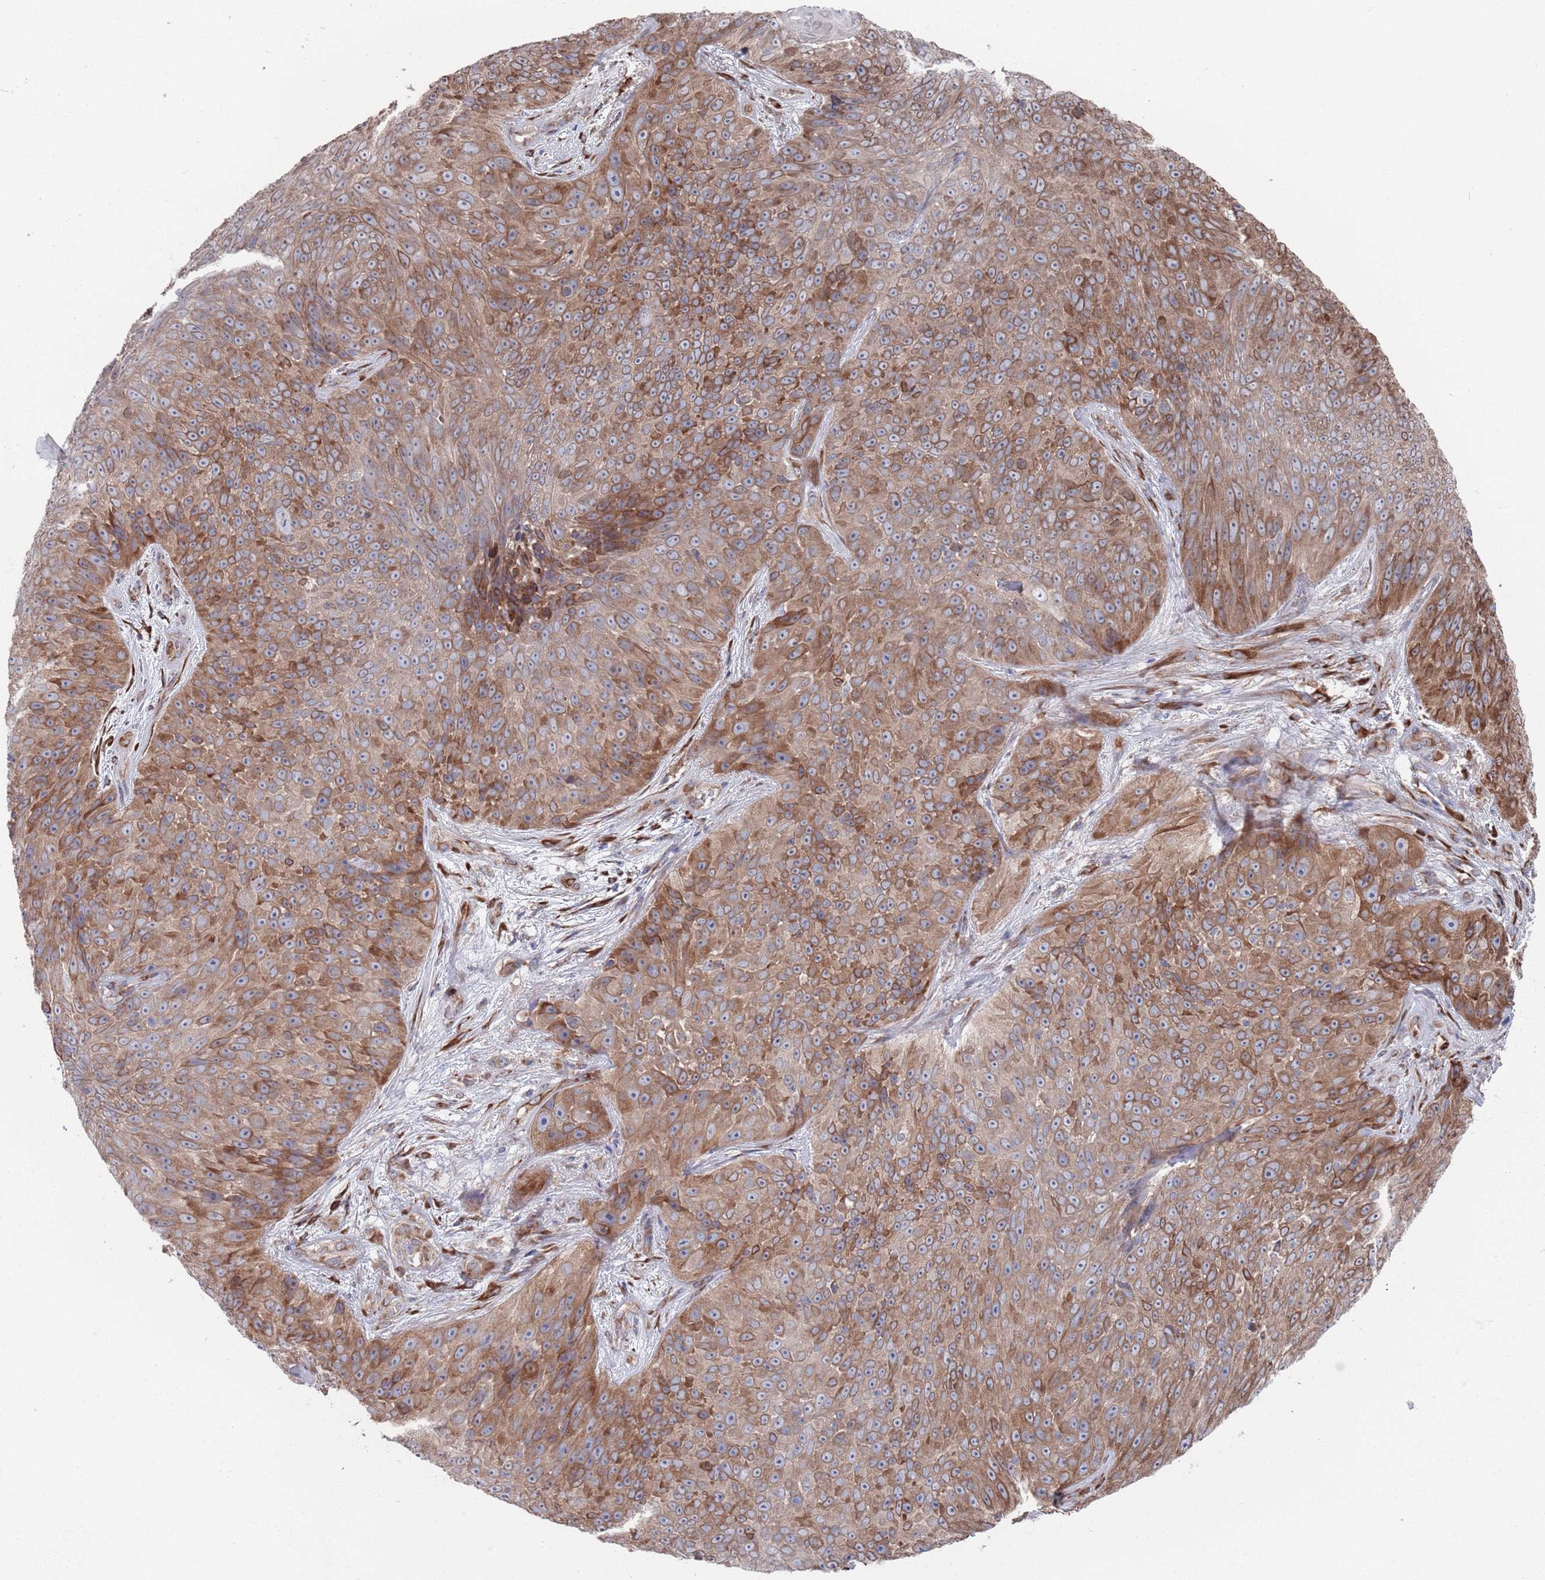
{"staining": {"intensity": "moderate", "quantity": ">75%", "location": "cytoplasmic/membranous"}, "tissue": "skin cancer", "cell_type": "Tumor cells", "image_type": "cancer", "snomed": [{"axis": "morphology", "description": "Squamous cell carcinoma, NOS"}, {"axis": "topography", "description": "Skin"}], "caption": "Moderate cytoplasmic/membranous positivity is identified in approximately >75% of tumor cells in skin squamous cell carcinoma. The staining is performed using DAB (3,3'-diaminobenzidine) brown chromogen to label protein expression. The nuclei are counter-stained blue using hematoxylin.", "gene": "CCDC106", "patient": {"sex": "female", "age": 87}}